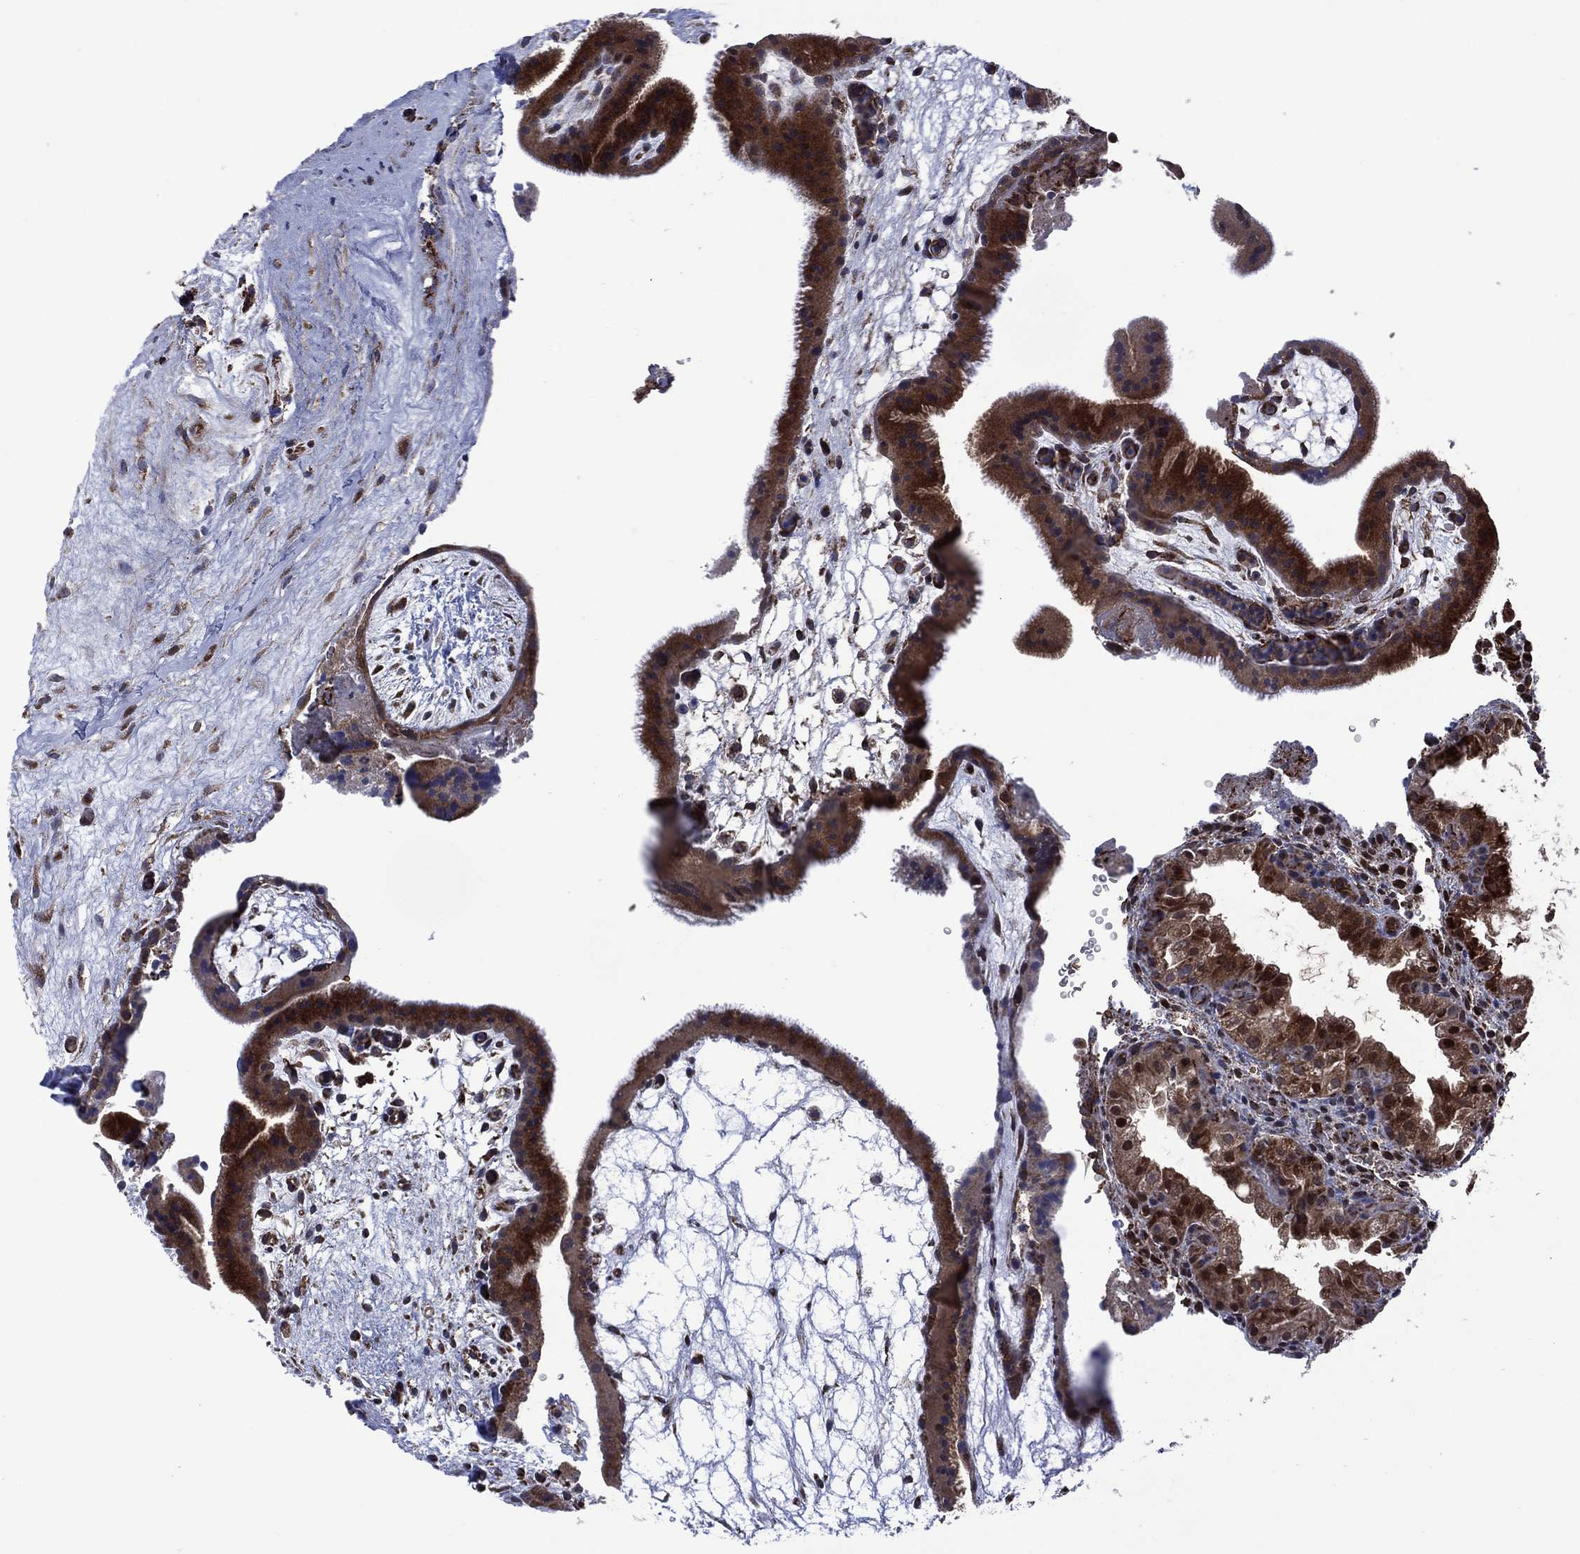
{"staining": {"intensity": "negative", "quantity": "none", "location": "none"}, "tissue": "placenta", "cell_type": "Decidual cells", "image_type": "normal", "snomed": [{"axis": "morphology", "description": "Normal tissue, NOS"}, {"axis": "topography", "description": "Placenta"}], "caption": "Immunohistochemical staining of unremarkable placenta shows no significant staining in decidual cells.", "gene": "HTD2", "patient": {"sex": "female", "age": 19}}